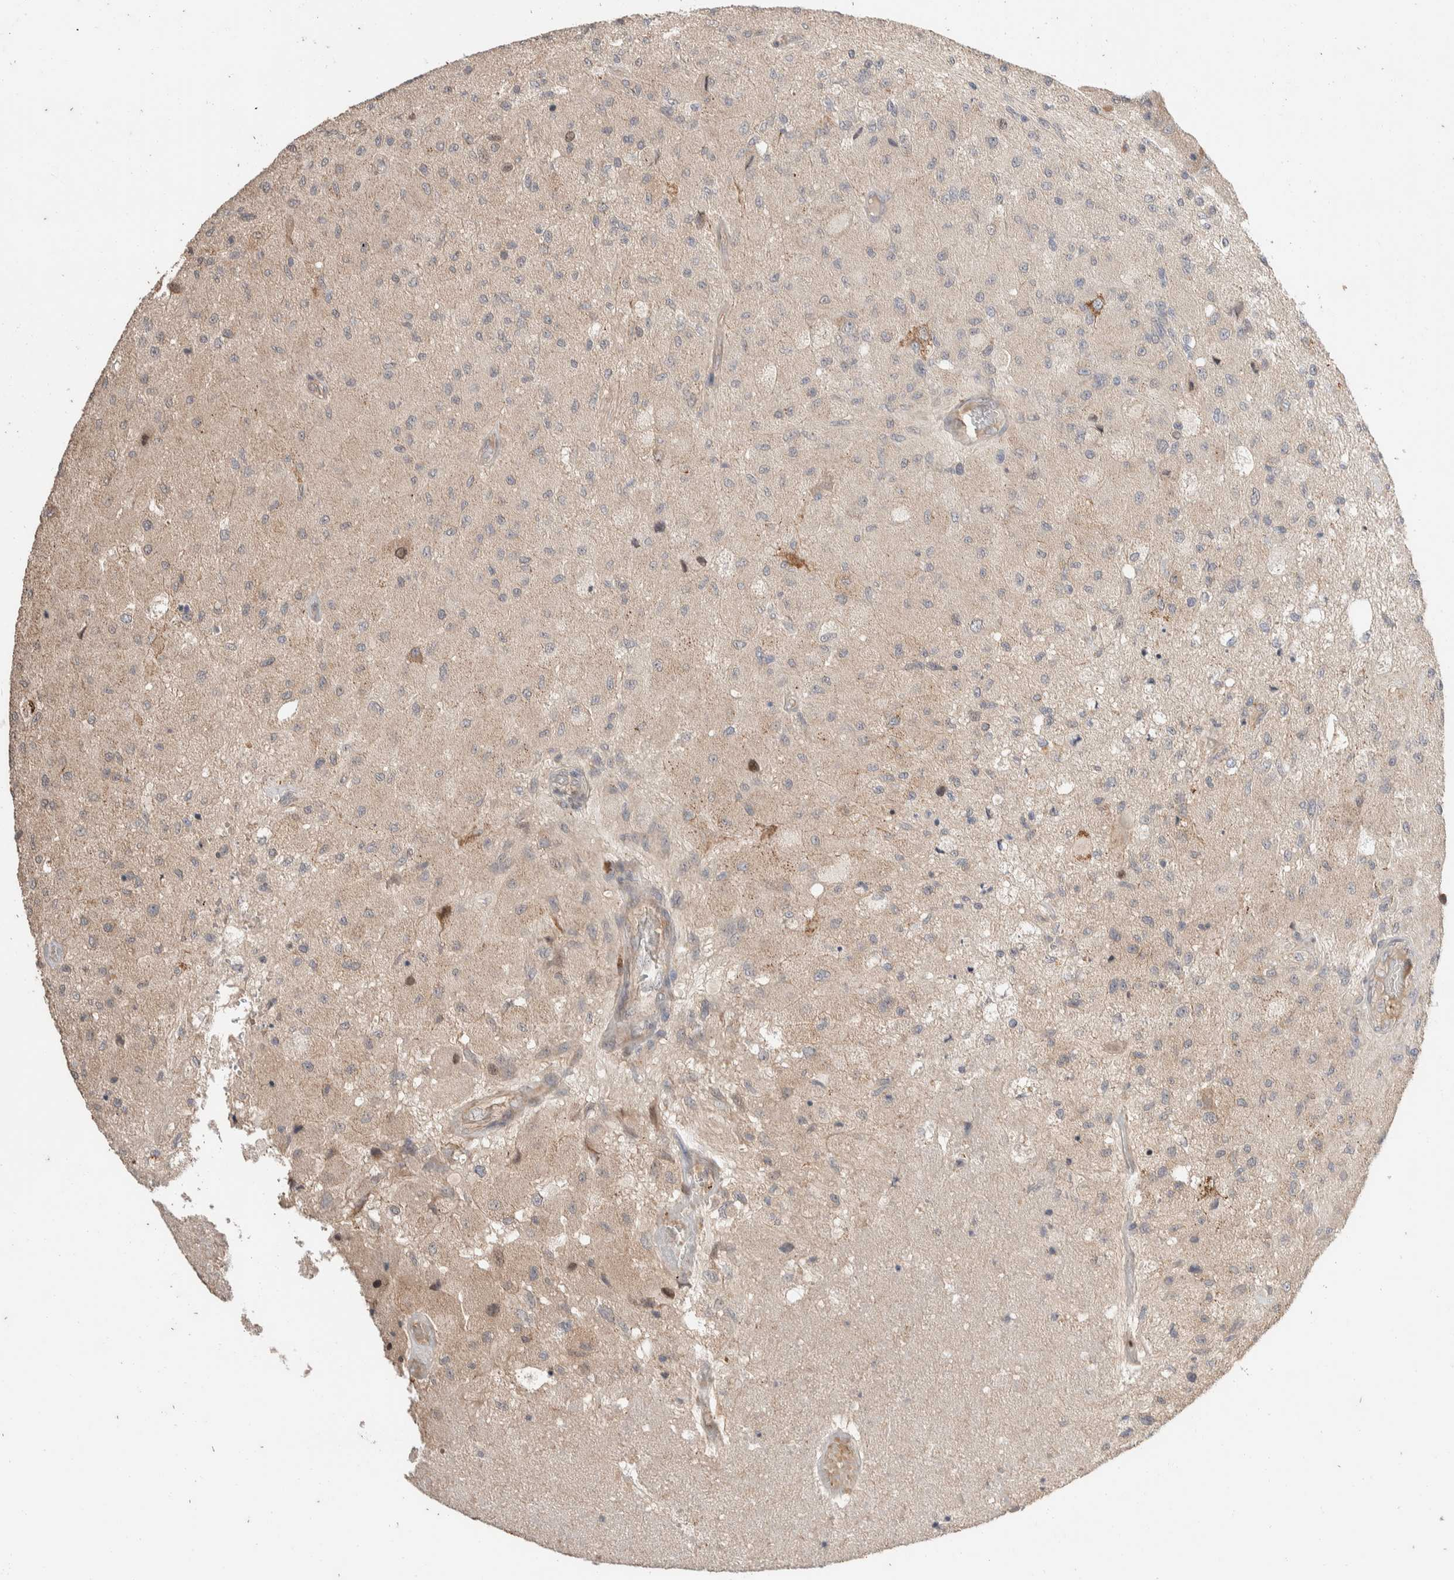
{"staining": {"intensity": "weak", "quantity": "<25%", "location": "cytoplasmic/membranous"}, "tissue": "glioma", "cell_type": "Tumor cells", "image_type": "cancer", "snomed": [{"axis": "morphology", "description": "Normal tissue, NOS"}, {"axis": "morphology", "description": "Glioma, malignant, High grade"}, {"axis": "topography", "description": "Cerebral cortex"}], "caption": "This is an IHC image of human glioma. There is no staining in tumor cells.", "gene": "ERC1", "patient": {"sex": "male", "age": 77}}